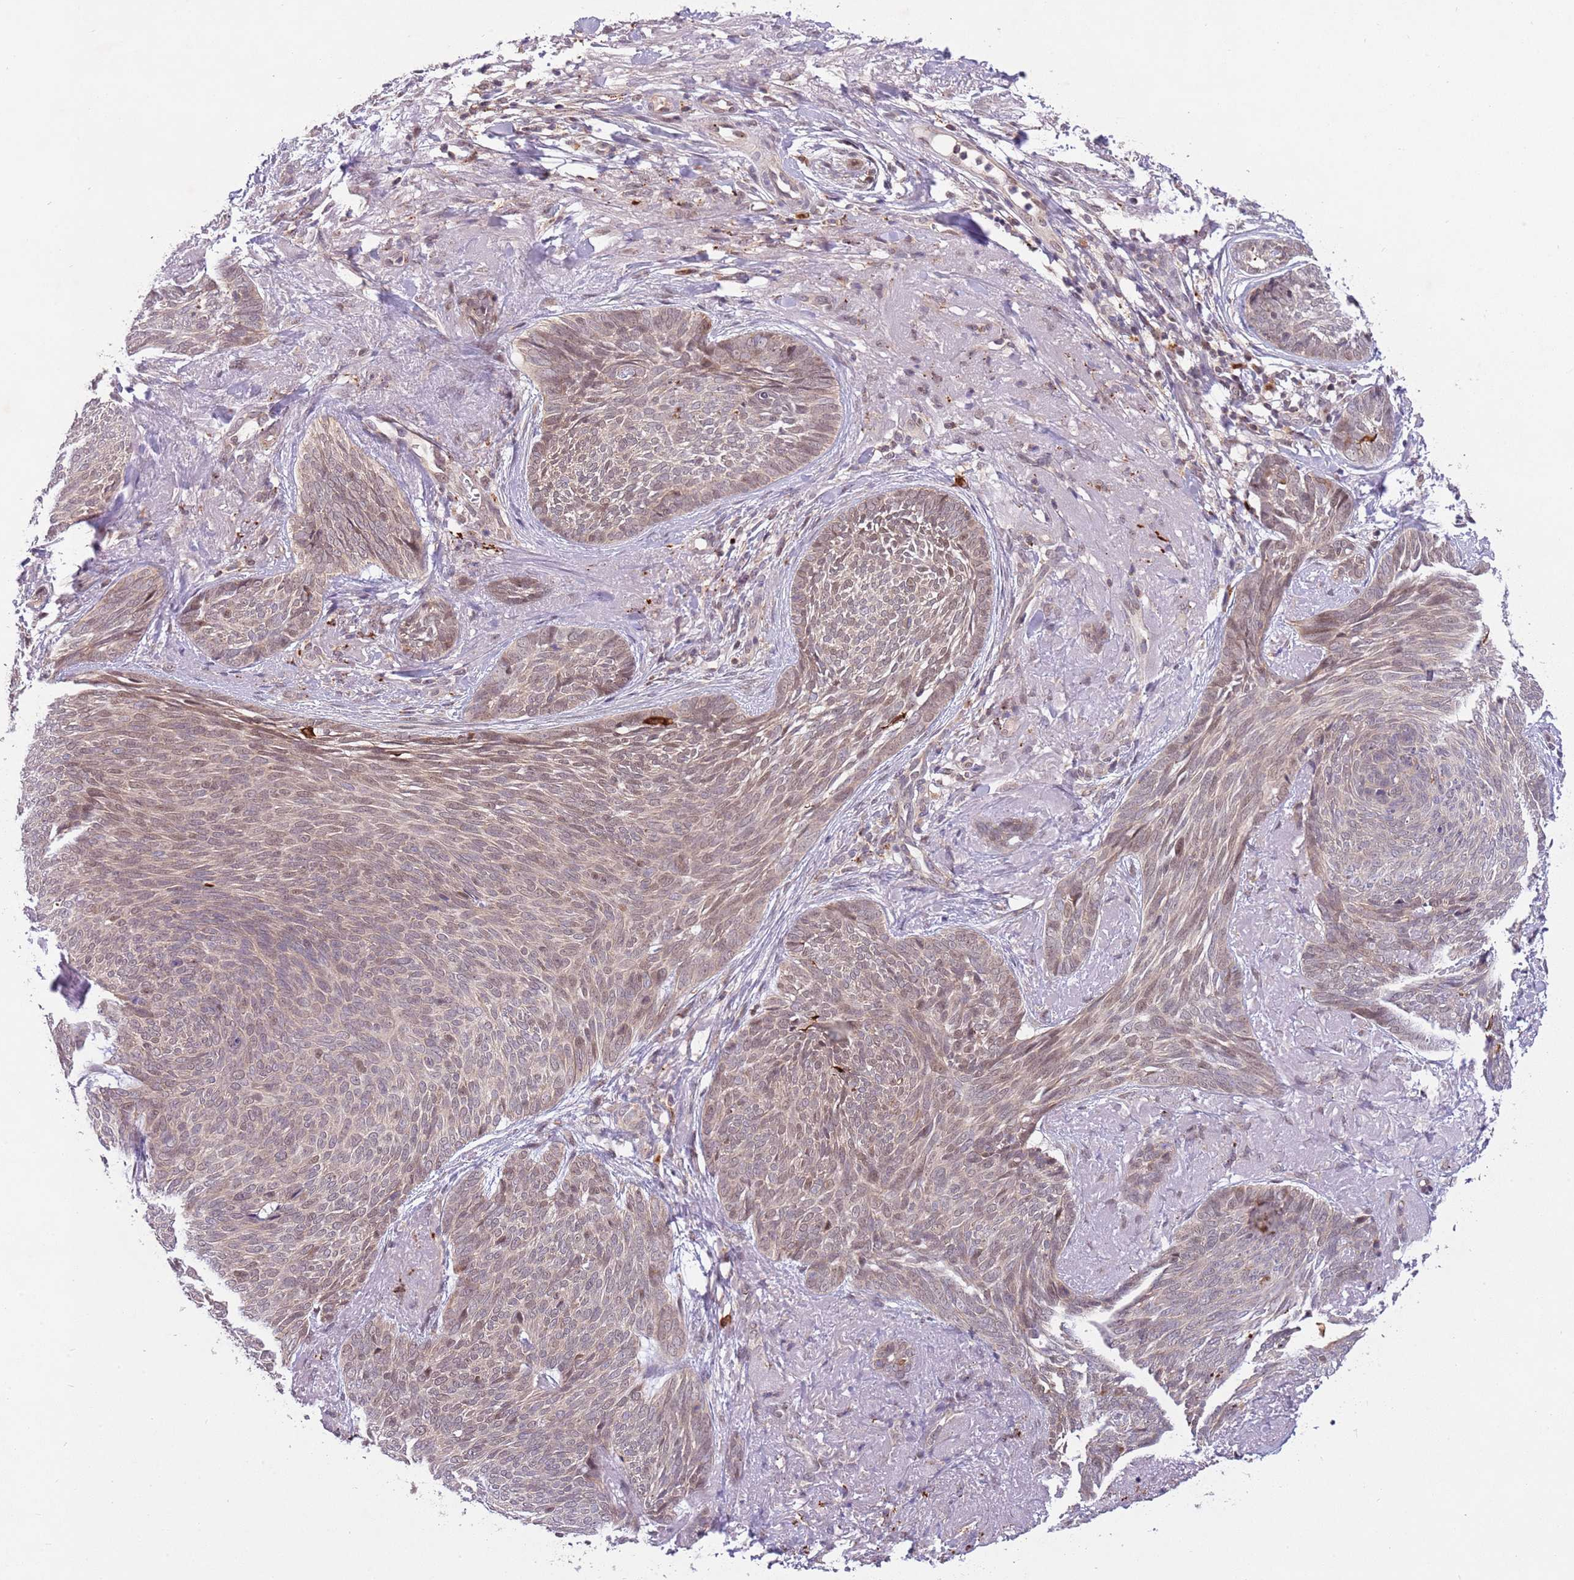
{"staining": {"intensity": "weak", "quantity": "<25%", "location": "nuclear"}, "tissue": "skin cancer", "cell_type": "Tumor cells", "image_type": "cancer", "snomed": [{"axis": "morphology", "description": "Basal cell carcinoma"}, {"axis": "topography", "description": "Skin"}], "caption": "The histopathology image reveals no significant staining in tumor cells of skin basal cell carcinoma. (DAB IHC with hematoxylin counter stain).", "gene": "TRIM27", "patient": {"sex": "female", "age": 86}}